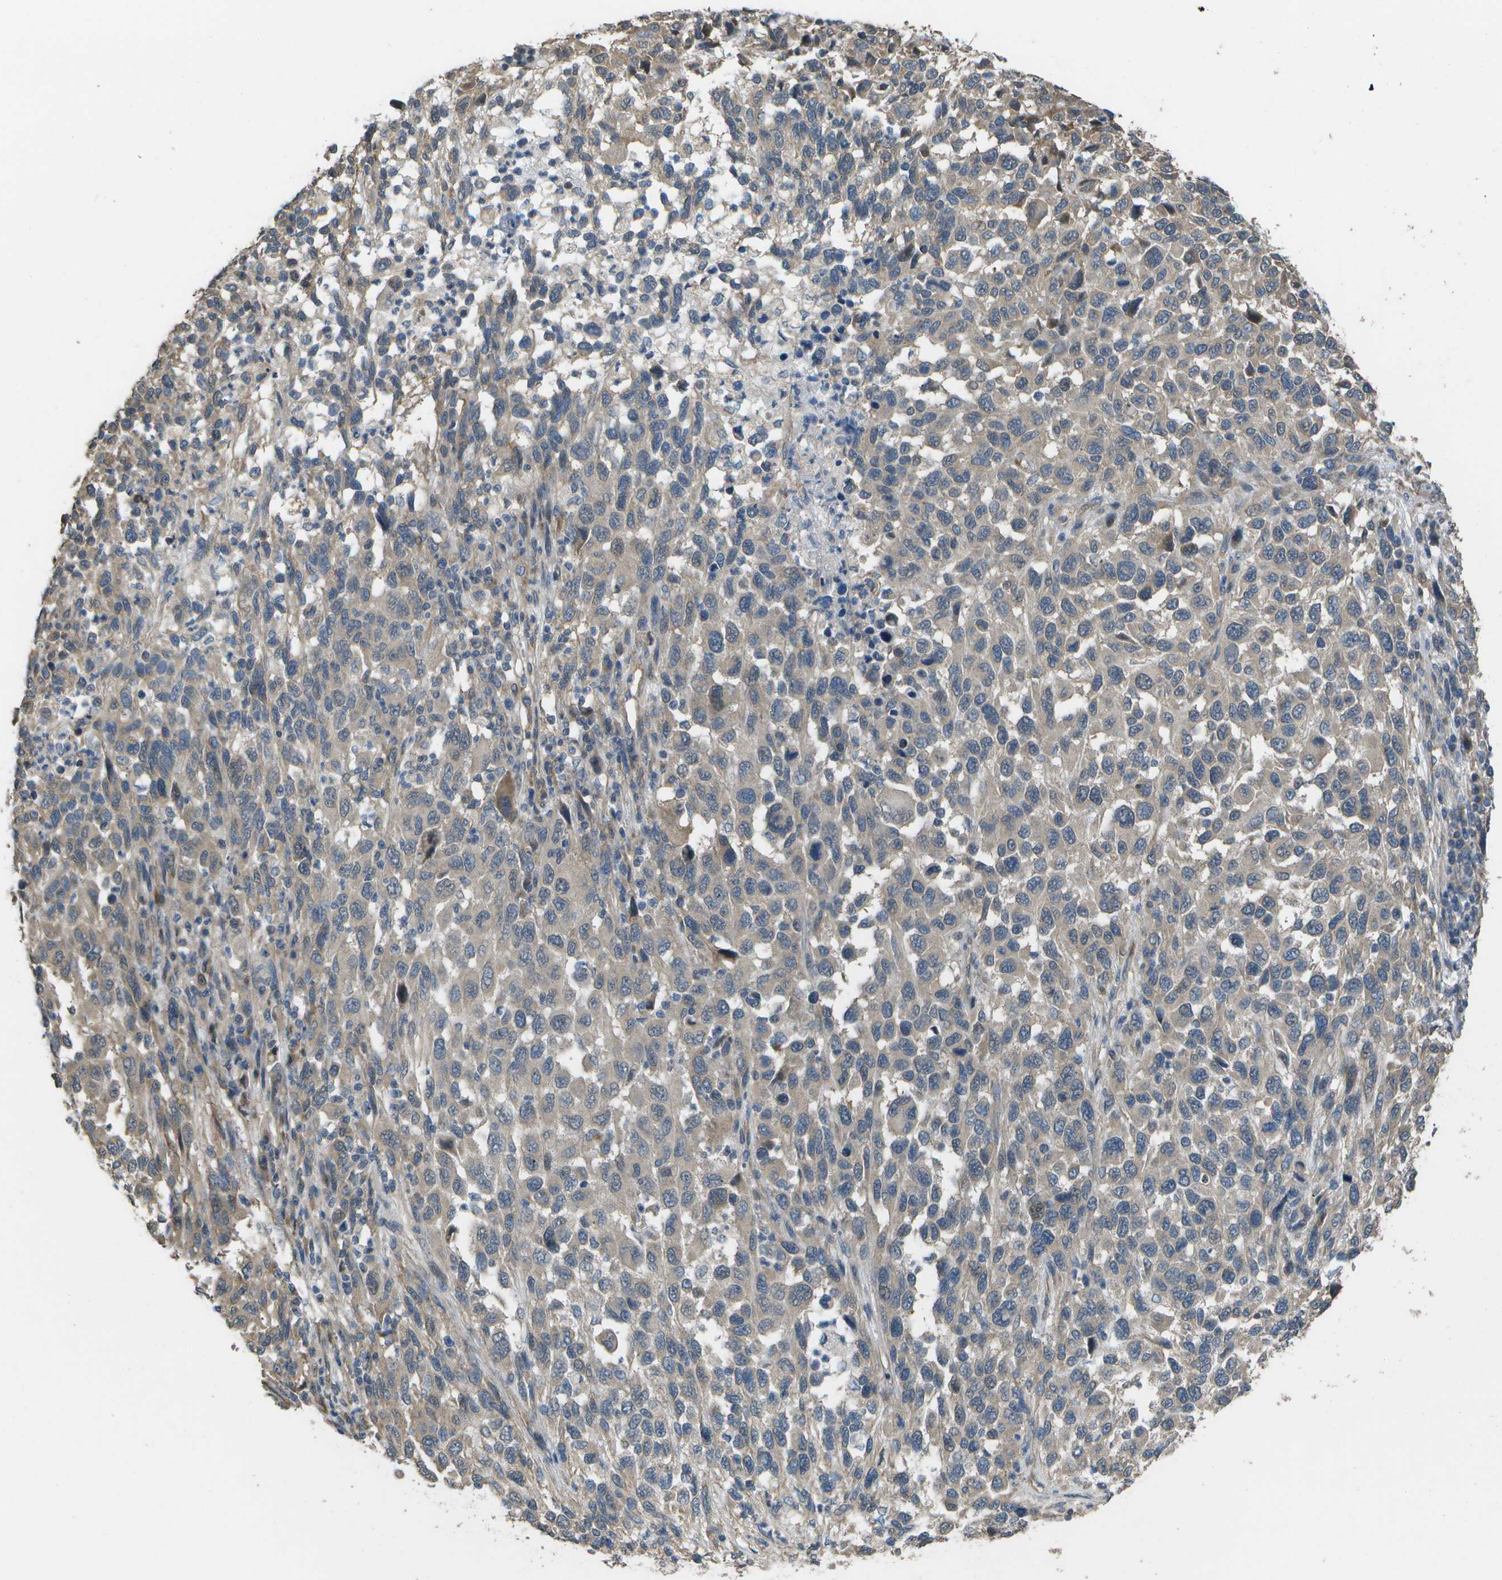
{"staining": {"intensity": "weak", "quantity": "<25%", "location": "cytoplasmic/membranous"}, "tissue": "melanoma", "cell_type": "Tumor cells", "image_type": "cancer", "snomed": [{"axis": "morphology", "description": "Malignant melanoma, Metastatic site"}, {"axis": "topography", "description": "Lymph node"}], "caption": "Immunohistochemistry (IHC) photomicrograph of human melanoma stained for a protein (brown), which displays no staining in tumor cells.", "gene": "CLNS1A", "patient": {"sex": "male", "age": 61}}